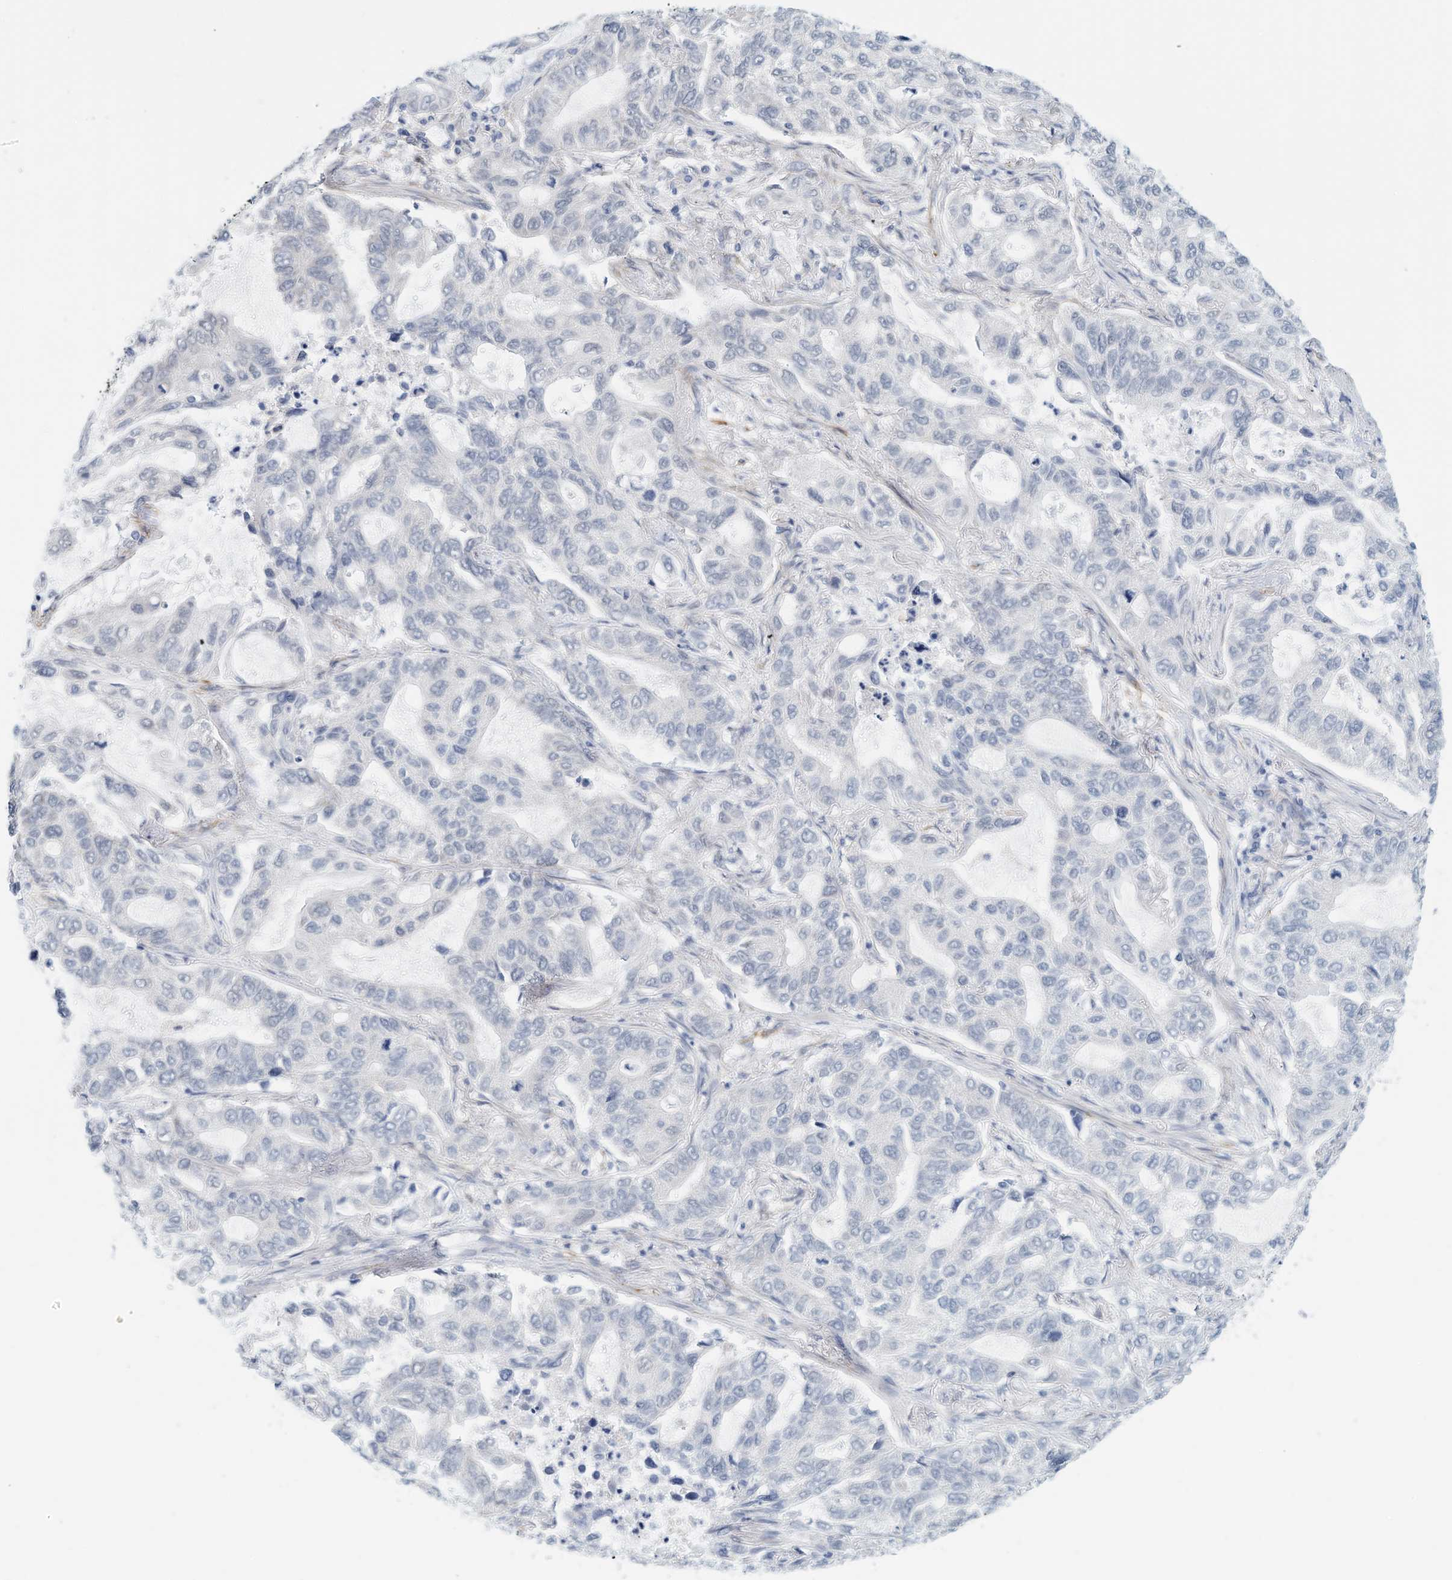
{"staining": {"intensity": "negative", "quantity": "none", "location": "none"}, "tissue": "lung cancer", "cell_type": "Tumor cells", "image_type": "cancer", "snomed": [{"axis": "morphology", "description": "Adenocarcinoma, NOS"}, {"axis": "topography", "description": "Lung"}], "caption": "Human lung cancer stained for a protein using immunohistochemistry (IHC) displays no expression in tumor cells.", "gene": "ARHGAP28", "patient": {"sex": "male", "age": 64}}